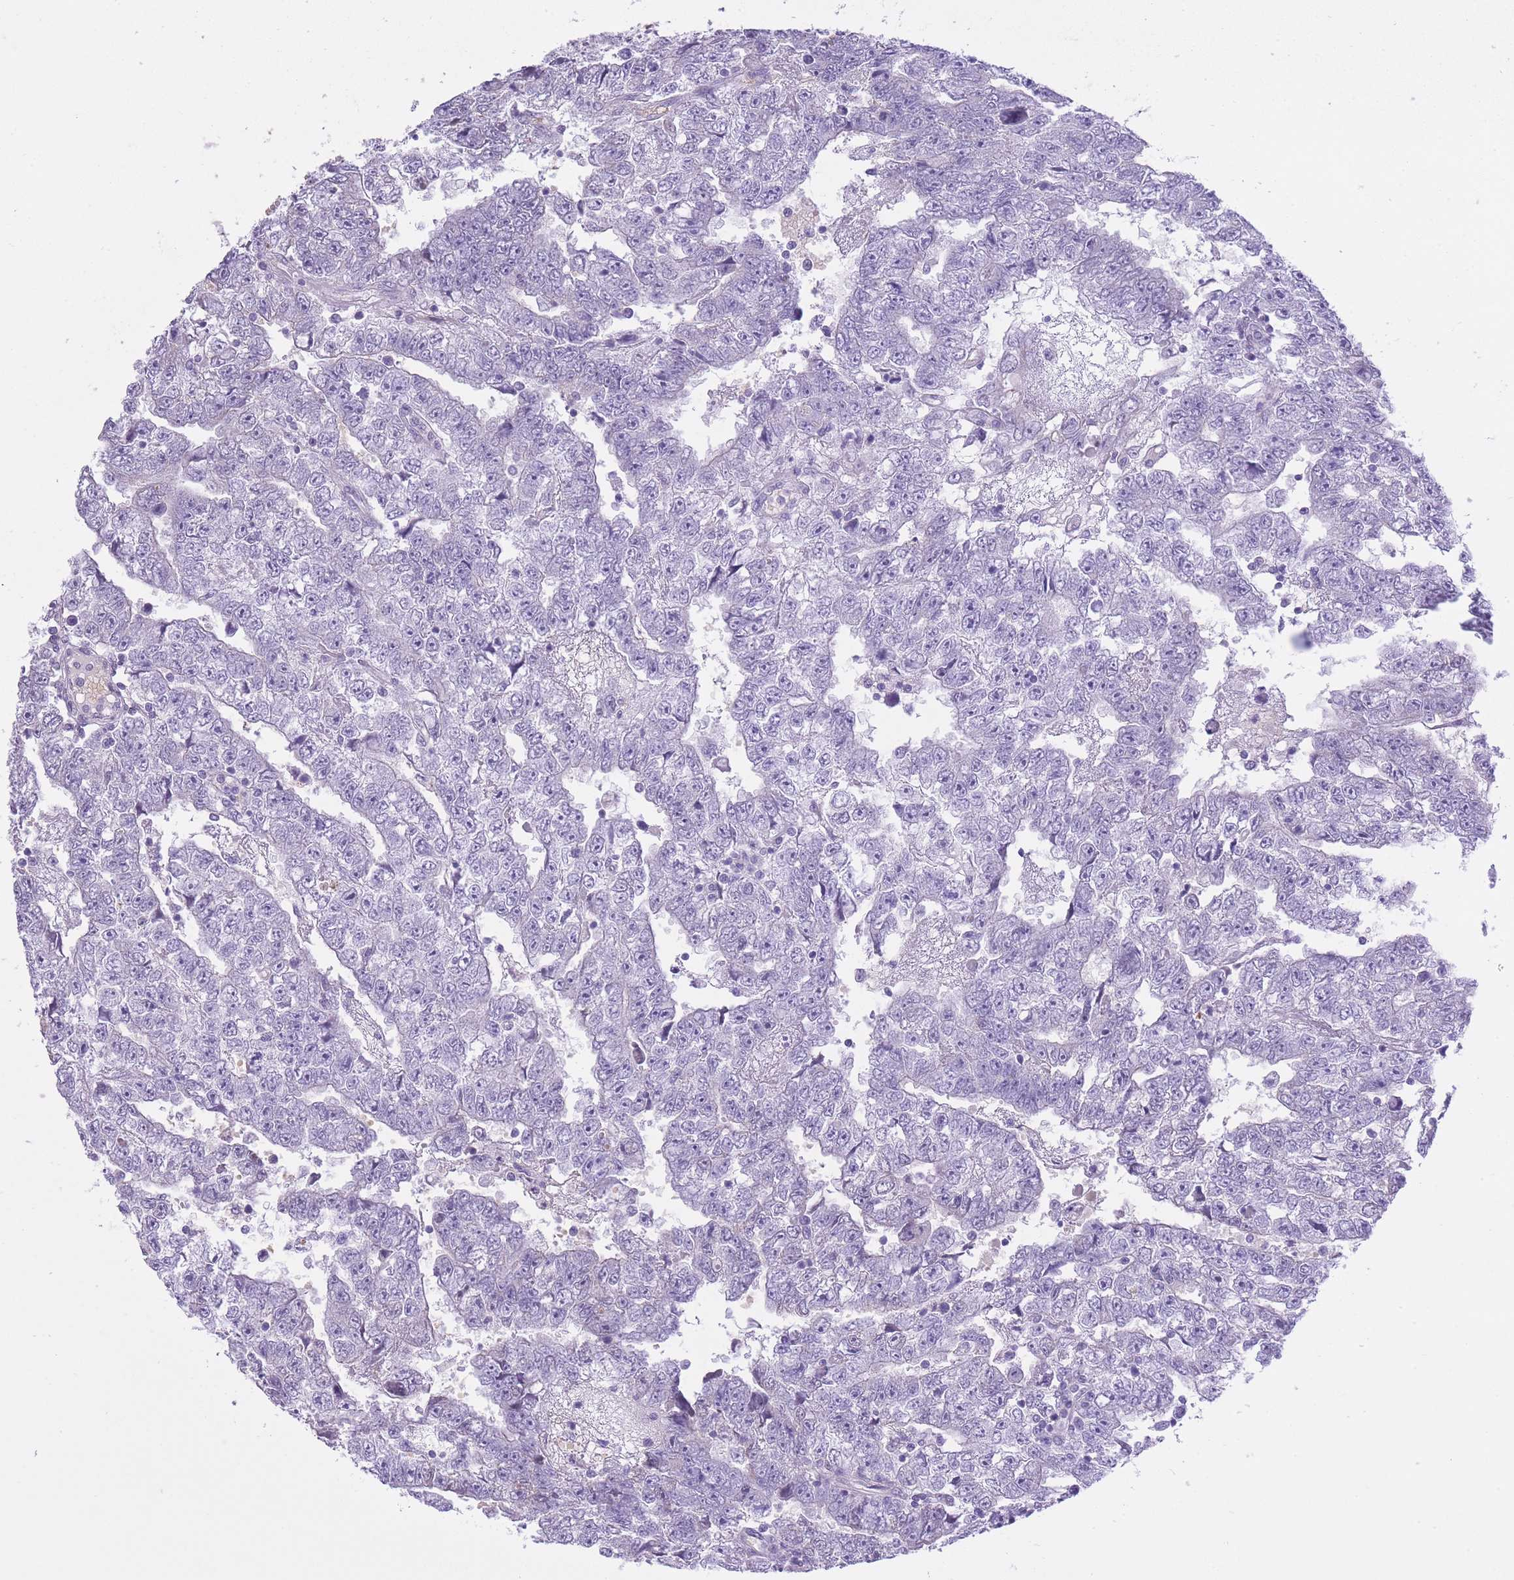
{"staining": {"intensity": "negative", "quantity": "none", "location": "none"}, "tissue": "testis cancer", "cell_type": "Tumor cells", "image_type": "cancer", "snomed": [{"axis": "morphology", "description": "Carcinoma, Embryonal, NOS"}, {"axis": "topography", "description": "Testis"}], "caption": "Protein analysis of testis cancer reveals no significant positivity in tumor cells.", "gene": "MEIOSIN", "patient": {"sex": "male", "age": 25}}